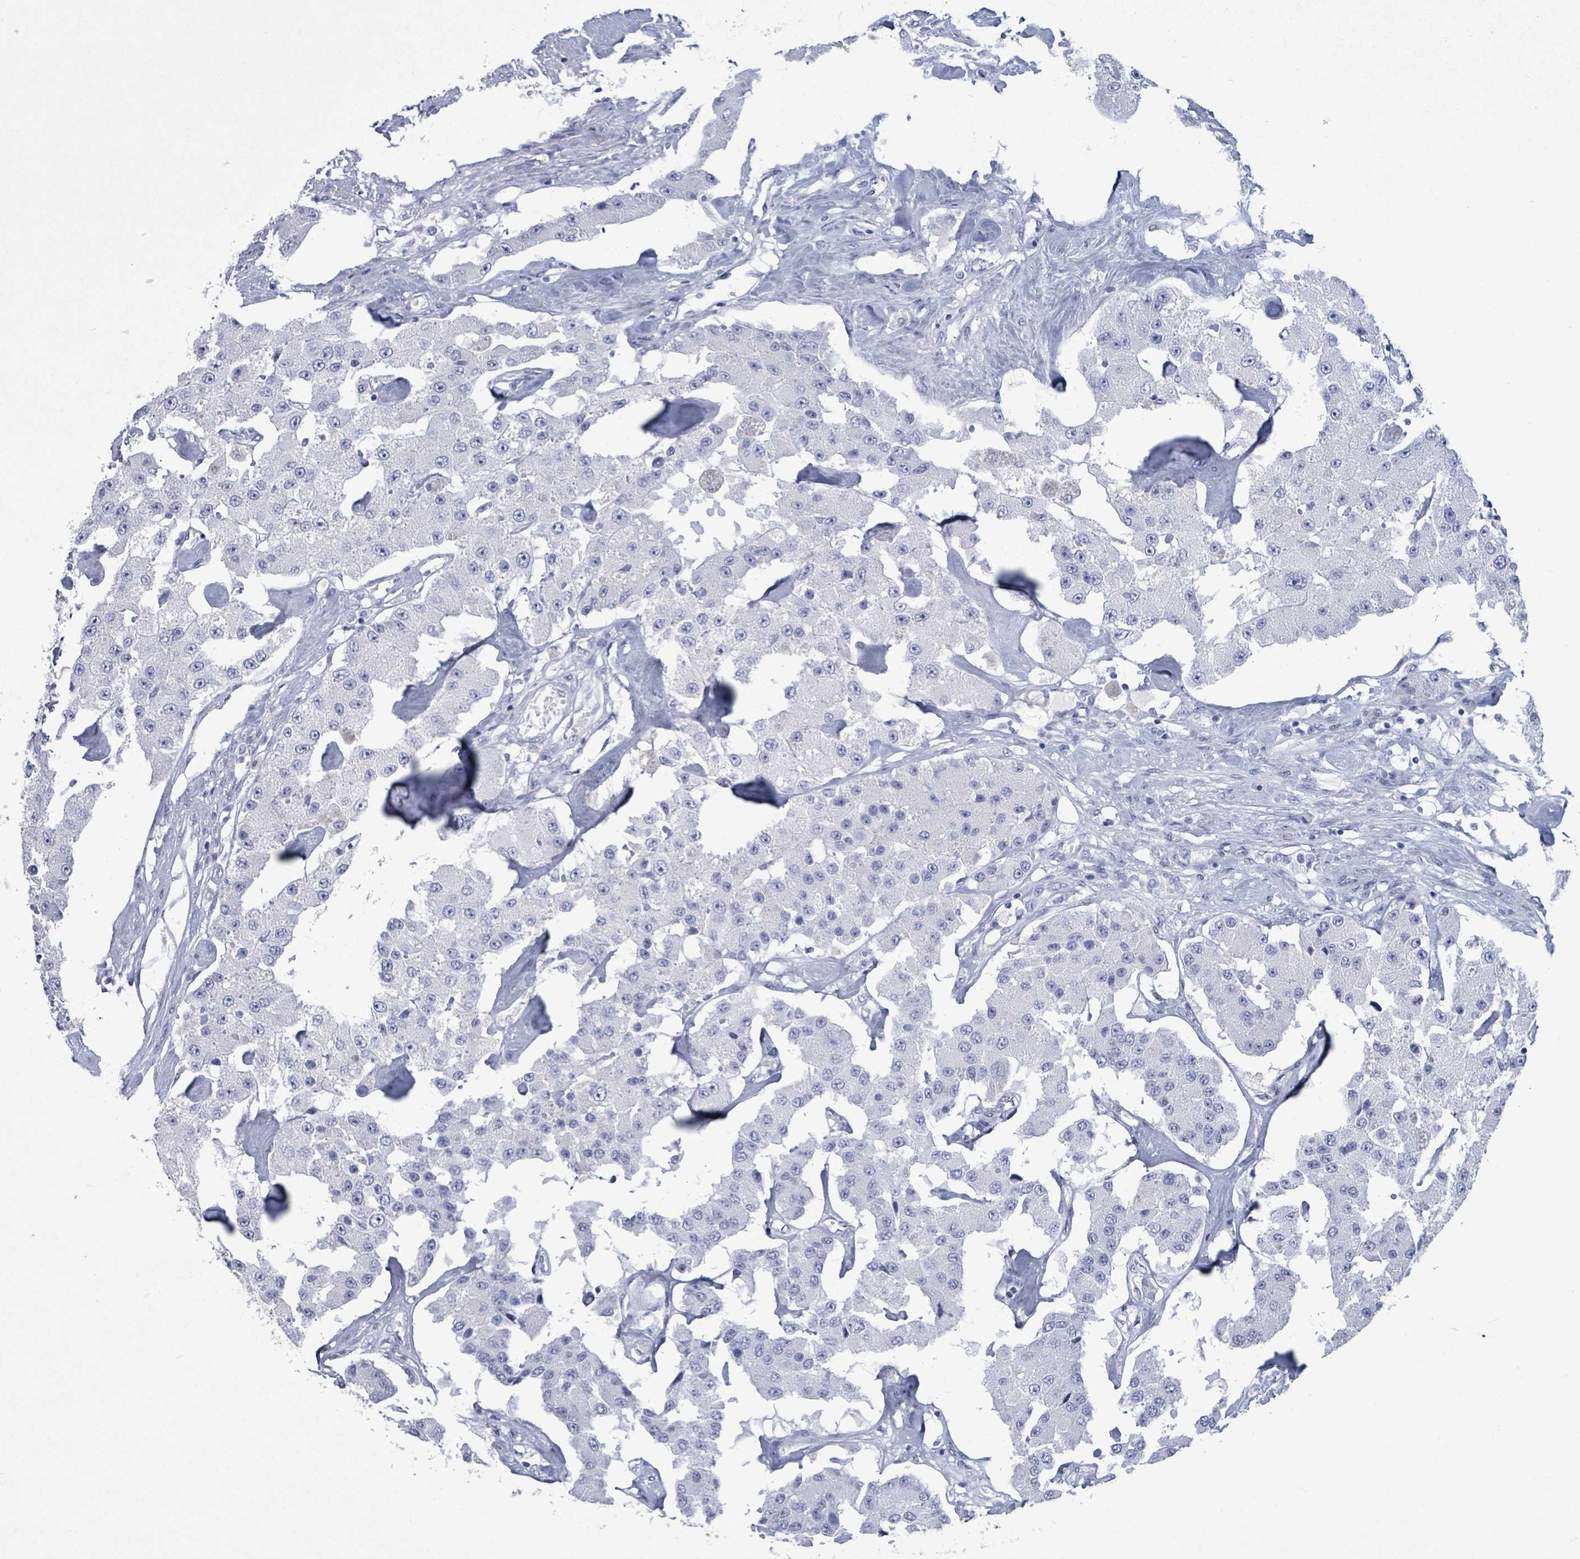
{"staining": {"intensity": "negative", "quantity": "none", "location": "none"}, "tissue": "carcinoid", "cell_type": "Tumor cells", "image_type": "cancer", "snomed": [{"axis": "morphology", "description": "Carcinoid, malignant, NOS"}, {"axis": "topography", "description": "Pancreas"}], "caption": "Immunohistochemical staining of carcinoid (malignant) exhibits no significant positivity in tumor cells.", "gene": "NKX2-1", "patient": {"sex": "male", "age": 41}}